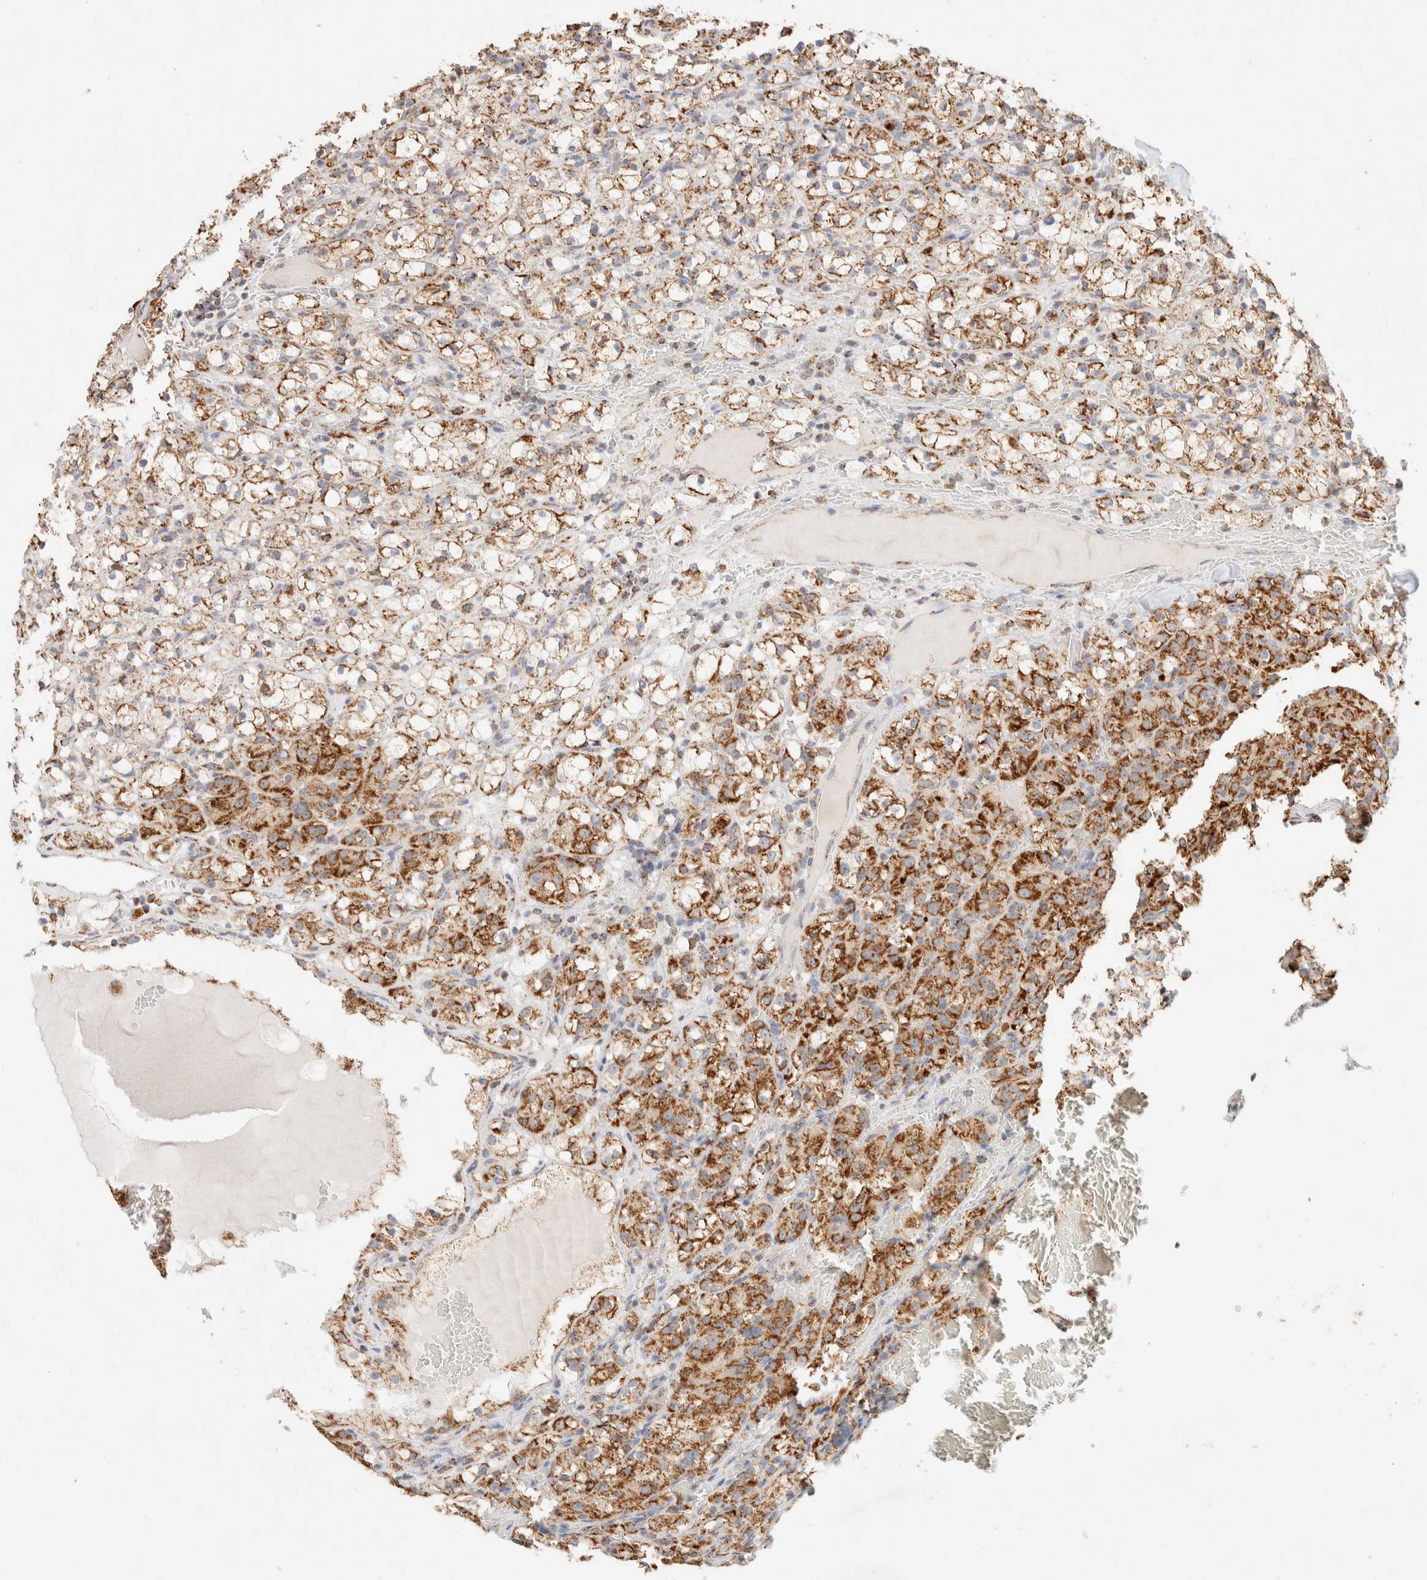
{"staining": {"intensity": "strong", "quantity": ">75%", "location": "cytoplasmic/membranous"}, "tissue": "renal cancer", "cell_type": "Tumor cells", "image_type": "cancer", "snomed": [{"axis": "morphology", "description": "Adenocarcinoma, NOS"}, {"axis": "topography", "description": "Kidney"}], "caption": "Protein staining of adenocarcinoma (renal) tissue reveals strong cytoplasmic/membranous positivity in about >75% of tumor cells.", "gene": "PHB2", "patient": {"sex": "male", "age": 61}}